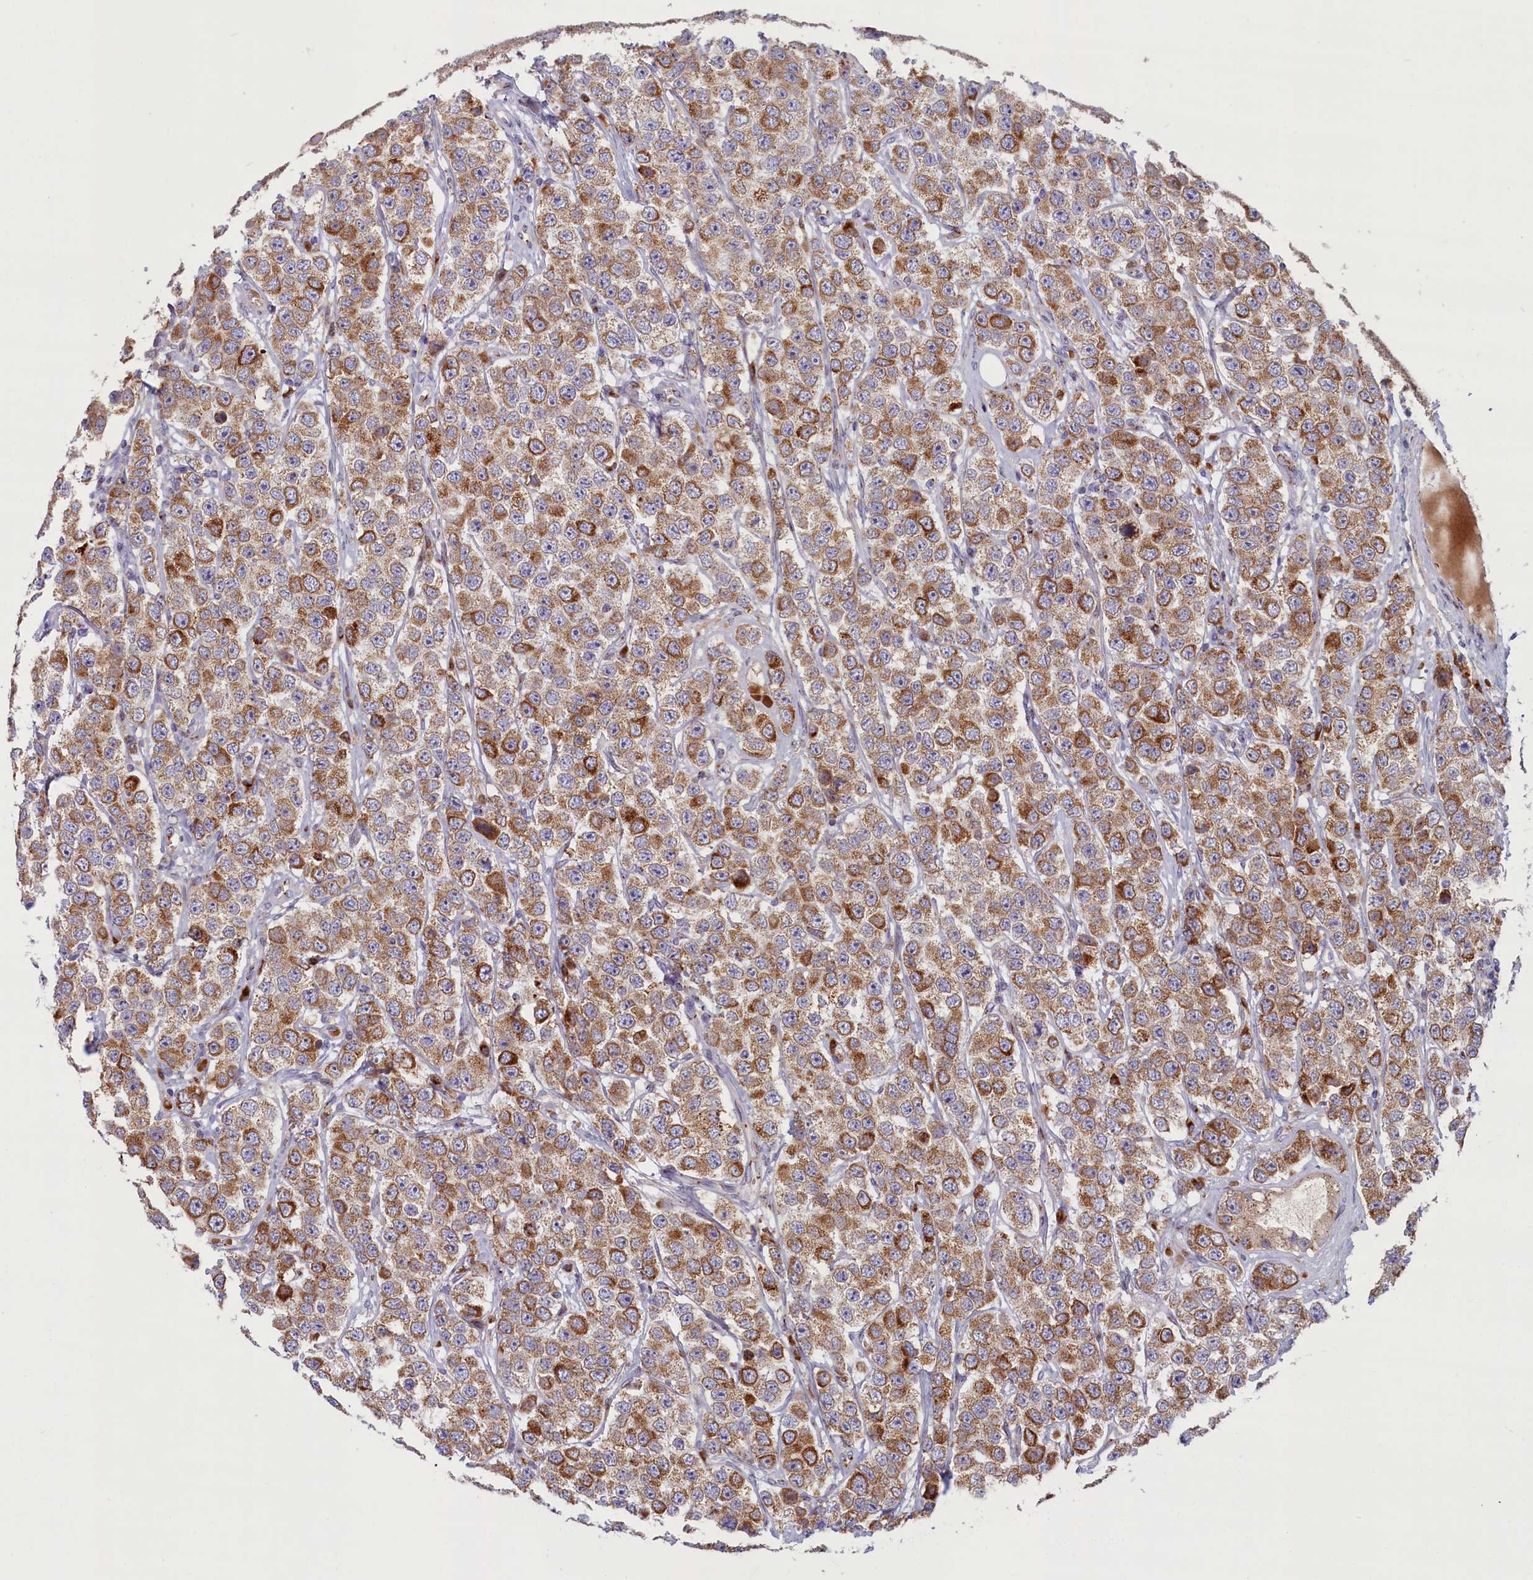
{"staining": {"intensity": "moderate", "quantity": ">75%", "location": "cytoplasmic/membranous"}, "tissue": "testis cancer", "cell_type": "Tumor cells", "image_type": "cancer", "snomed": [{"axis": "morphology", "description": "Seminoma, NOS"}, {"axis": "topography", "description": "Testis"}], "caption": "High-power microscopy captured an immunohistochemistry (IHC) photomicrograph of testis cancer, revealing moderate cytoplasmic/membranous expression in approximately >75% of tumor cells. The protein is stained brown, and the nuclei are stained in blue (DAB (3,3'-diaminobenzidine) IHC with brightfield microscopy, high magnification).", "gene": "BLVRB", "patient": {"sex": "male", "age": 28}}